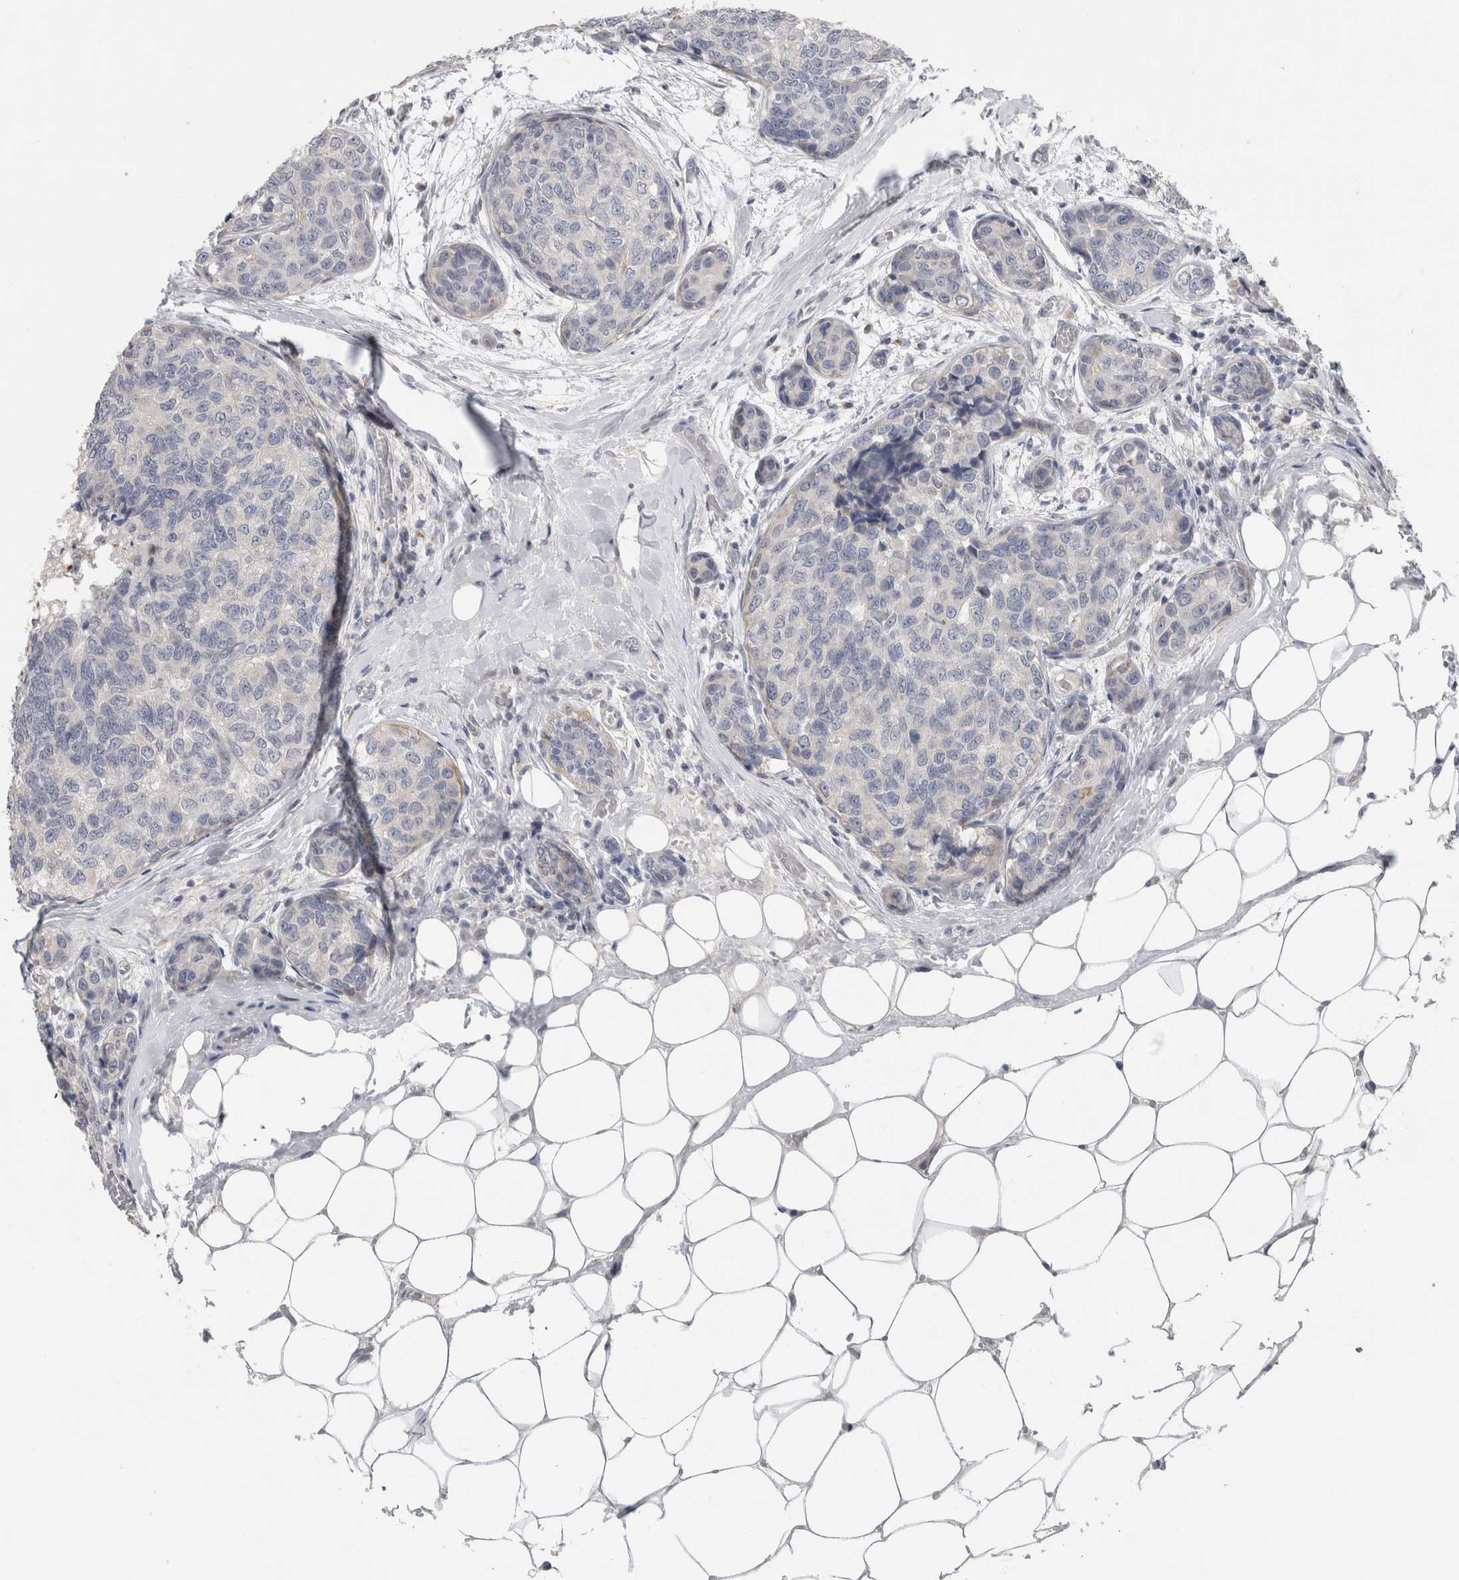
{"staining": {"intensity": "negative", "quantity": "none", "location": "none"}, "tissue": "breast cancer", "cell_type": "Tumor cells", "image_type": "cancer", "snomed": [{"axis": "morphology", "description": "Normal tissue, NOS"}, {"axis": "morphology", "description": "Duct carcinoma"}, {"axis": "topography", "description": "Breast"}], "caption": "A micrograph of intraductal carcinoma (breast) stained for a protein reveals no brown staining in tumor cells.", "gene": "MGAT1", "patient": {"sex": "female", "age": 43}}